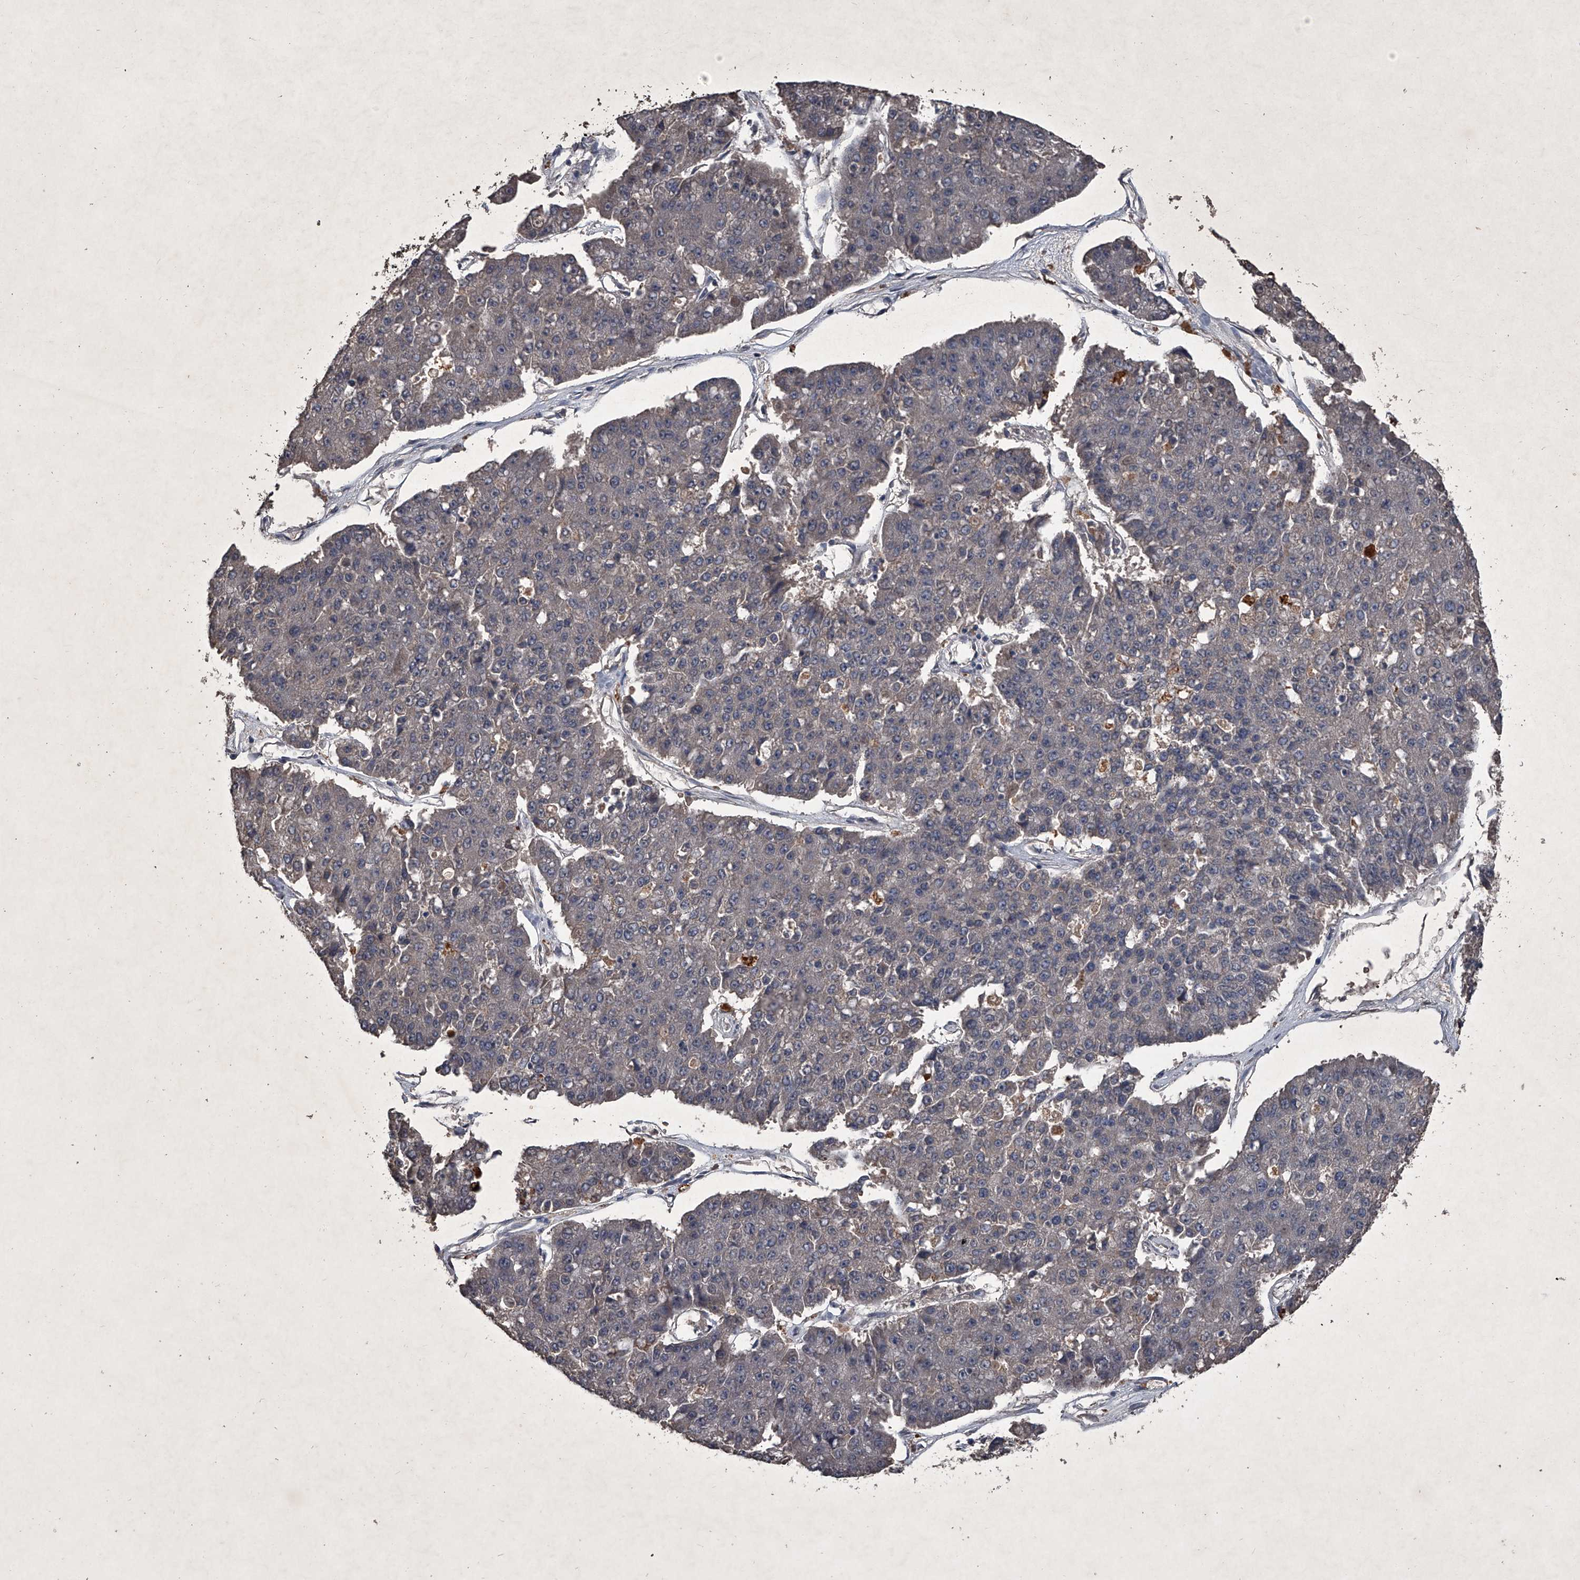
{"staining": {"intensity": "negative", "quantity": "none", "location": "none"}, "tissue": "pancreatic cancer", "cell_type": "Tumor cells", "image_type": "cancer", "snomed": [{"axis": "morphology", "description": "Adenocarcinoma, NOS"}, {"axis": "topography", "description": "Pancreas"}], "caption": "Tumor cells show no significant positivity in pancreatic cancer (adenocarcinoma).", "gene": "MAPKAP1", "patient": {"sex": "male", "age": 50}}